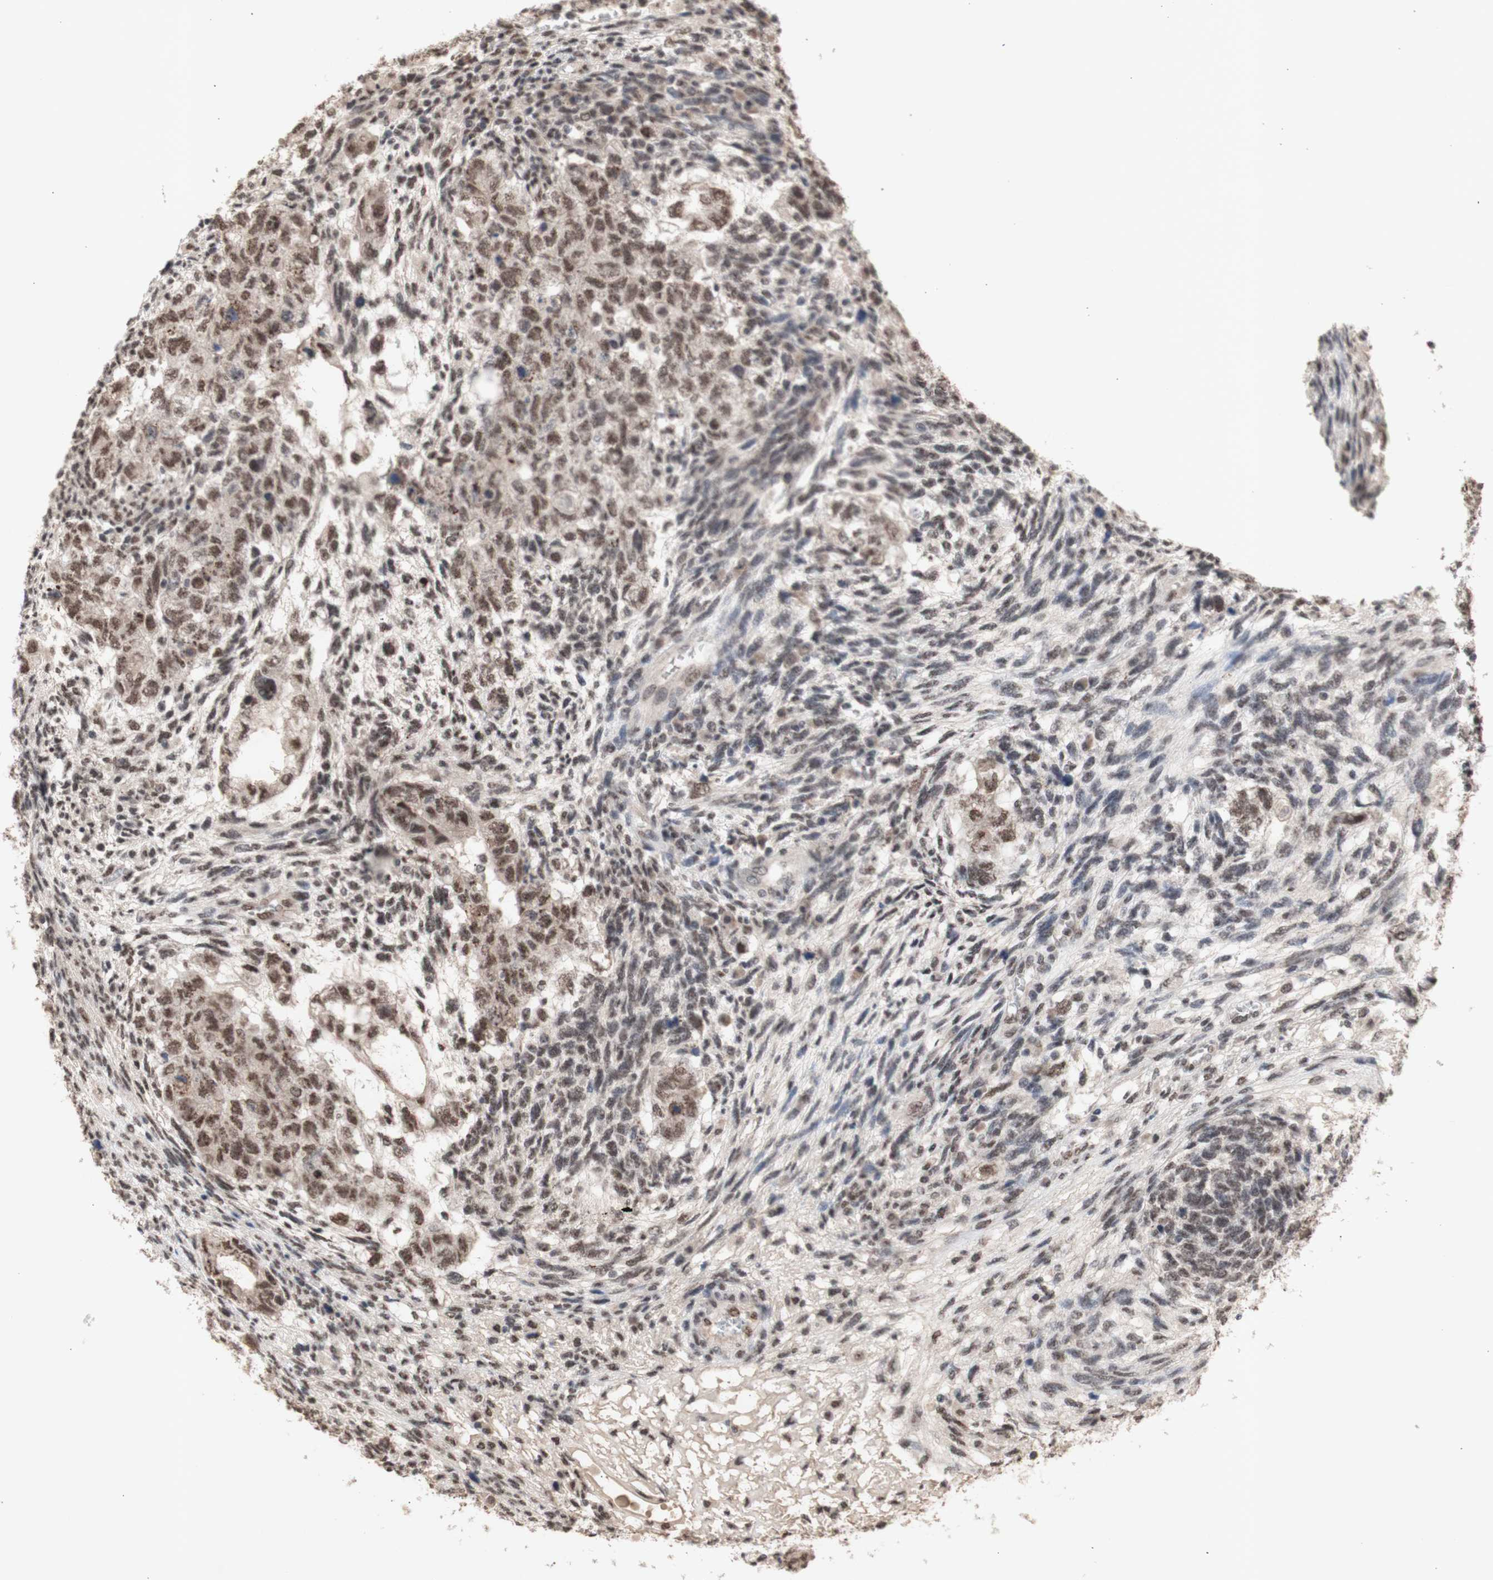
{"staining": {"intensity": "moderate", "quantity": ">75%", "location": "nuclear"}, "tissue": "testis cancer", "cell_type": "Tumor cells", "image_type": "cancer", "snomed": [{"axis": "morphology", "description": "Normal tissue, NOS"}, {"axis": "morphology", "description": "Carcinoma, Embryonal, NOS"}, {"axis": "topography", "description": "Testis"}], "caption": "This micrograph displays immunohistochemistry staining of human testis embryonal carcinoma, with medium moderate nuclear staining in approximately >75% of tumor cells.", "gene": "SFPQ", "patient": {"sex": "male", "age": 36}}